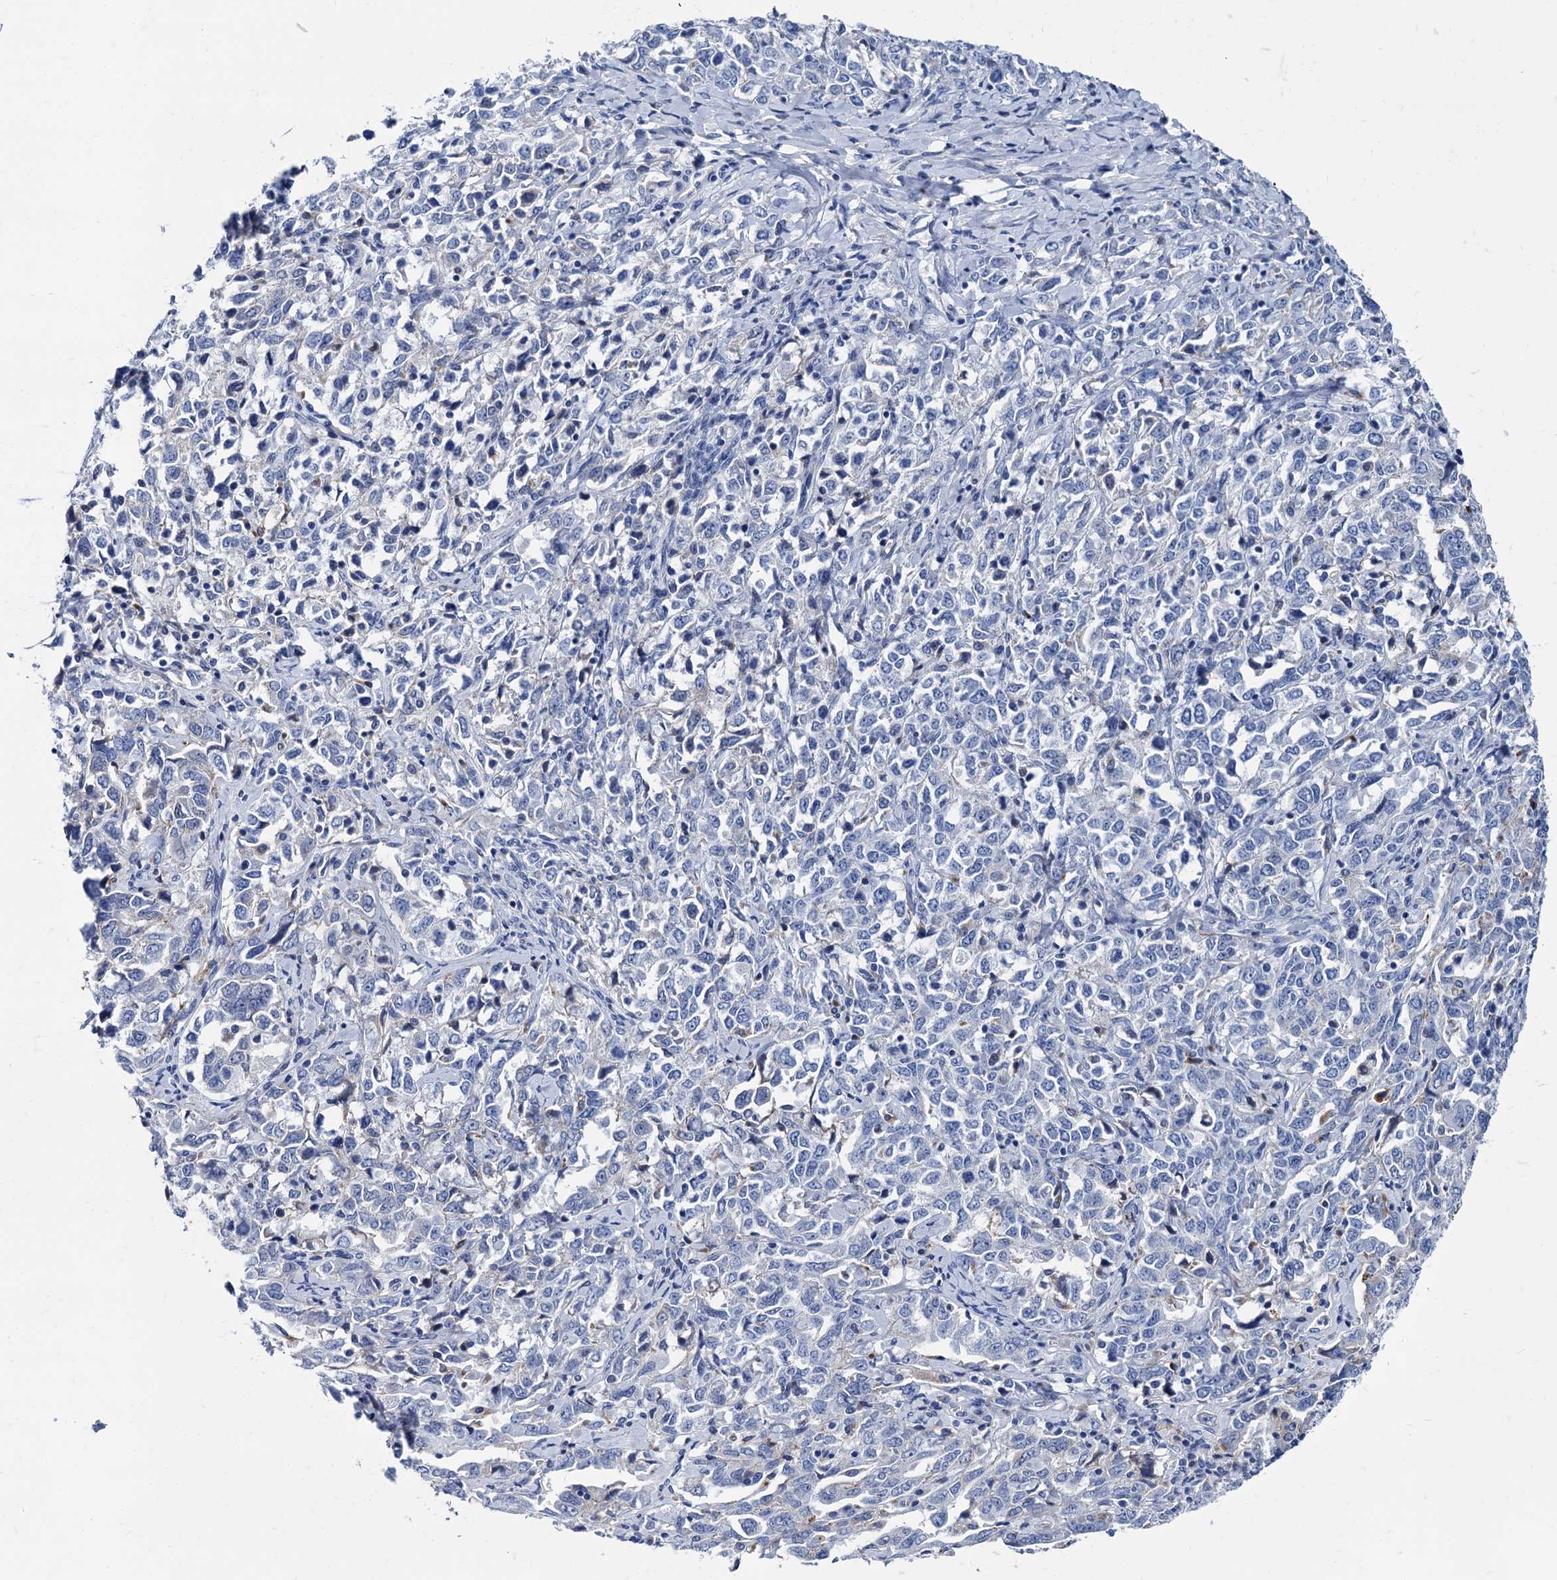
{"staining": {"intensity": "negative", "quantity": "none", "location": "none"}, "tissue": "ovarian cancer", "cell_type": "Tumor cells", "image_type": "cancer", "snomed": [{"axis": "morphology", "description": "Carcinoma, endometroid"}, {"axis": "topography", "description": "Ovary"}], "caption": "A high-resolution histopathology image shows immunohistochemistry staining of ovarian cancer (endometroid carcinoma), which shows no significant staining in tumor cells.", "gene": "TMEM72", "patient": {"sex": "female", "age": 62}}